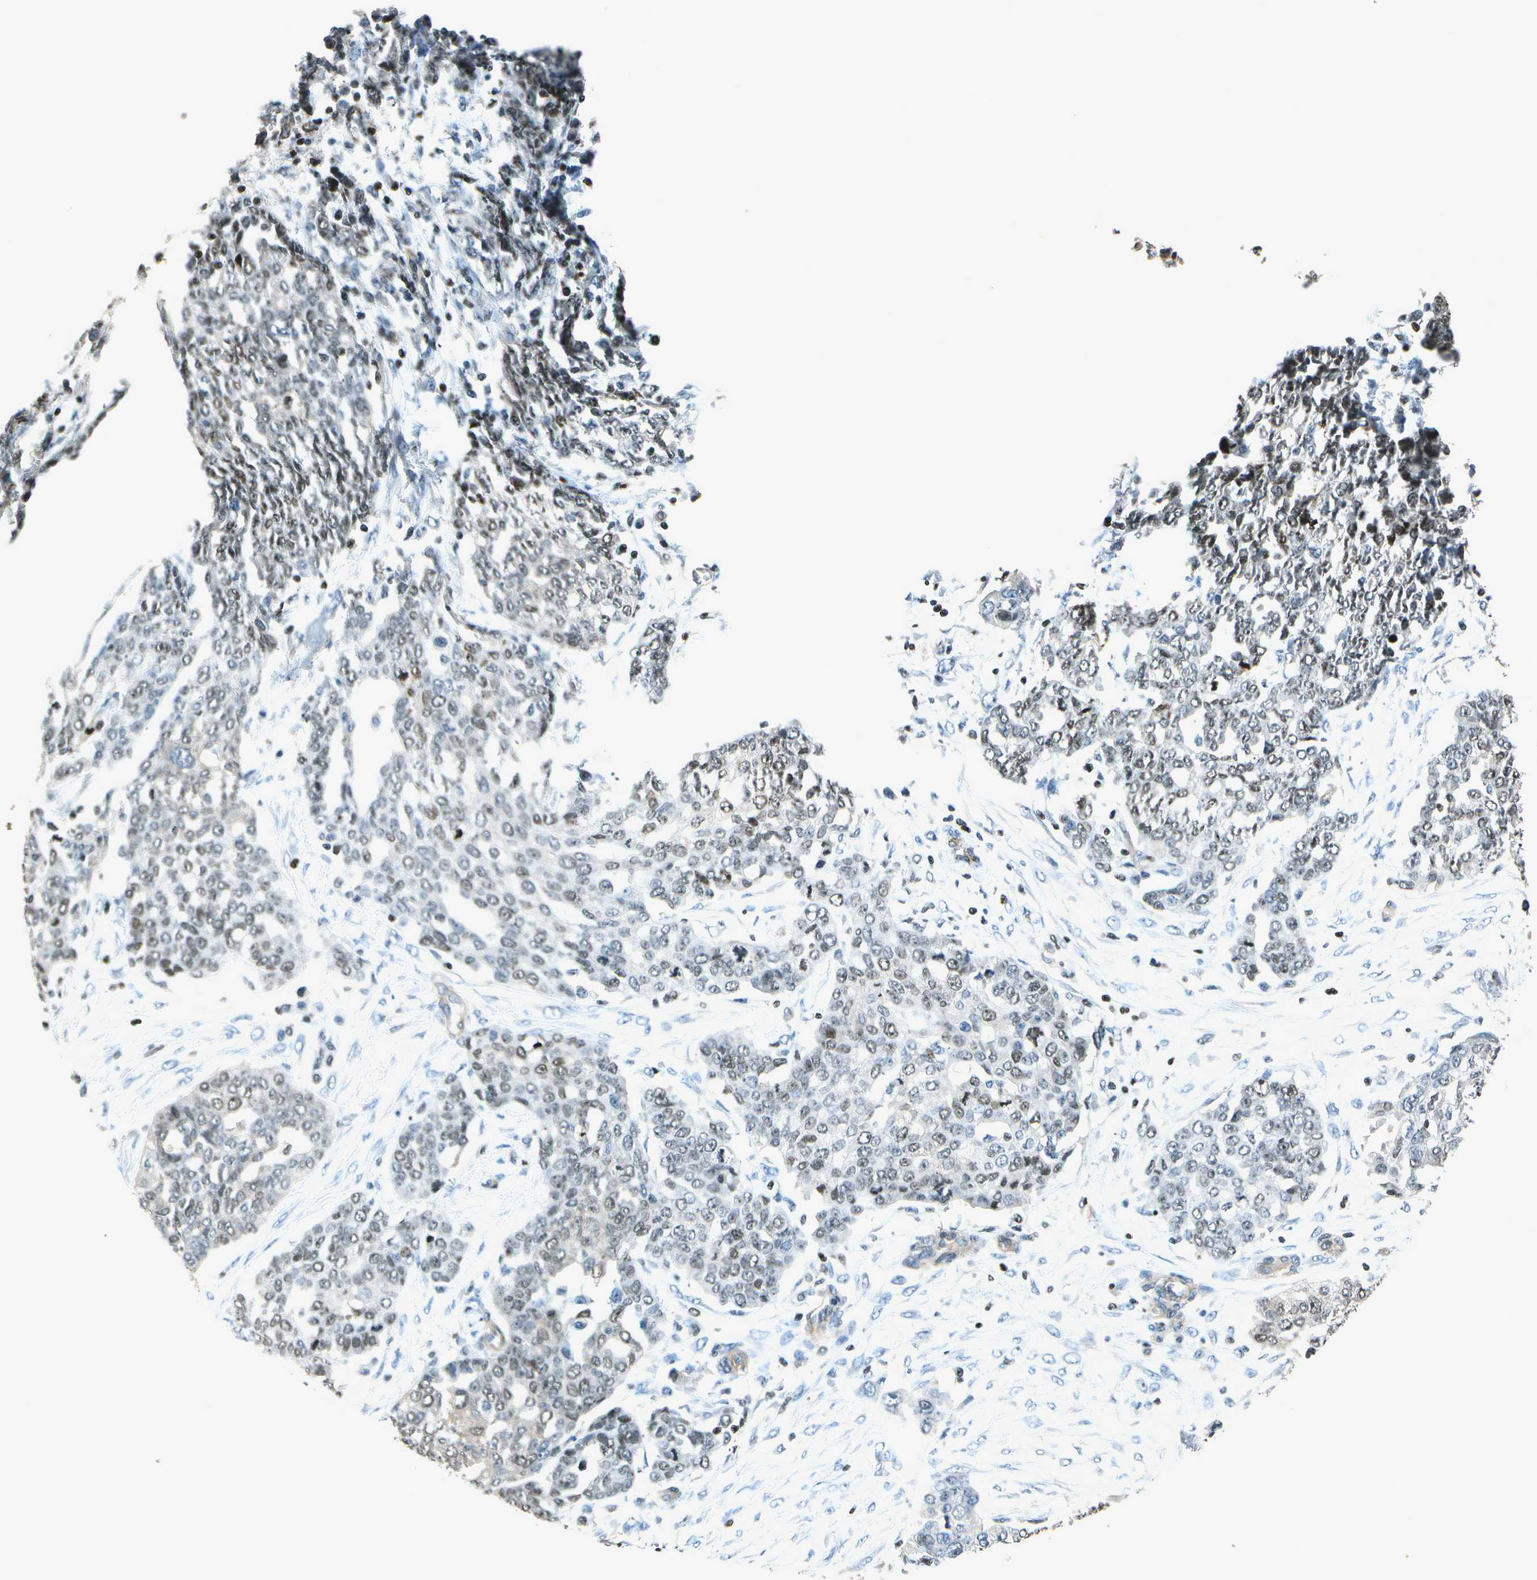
{"staining": {"intensity": "weak", "quantity": "25%-75%", "location": "nuclear"}, "tissue": "ovarian cancer", "cell_type": "Tumor cells", "image_type": "cancer", "snomed": [{"axis": "morphology", "description": "Cystadenocarcinoma, serous, NOS"}, {"axis": "topography", "description": "Soft tissue"}, {"axis": "topography", "description": "Ovary"}], "caption": "Protein staining shows weak nuclear expression in about 25%-75% of tumor cells in serous cystadenocarcinoma (ovarian). (DAB (3,3'-diaminobenzidine) IHC, brown staining for protein, blue staining for nuclei).", "gene": "PDLIM1", "patient": {"sex": "female", "age": 57}}